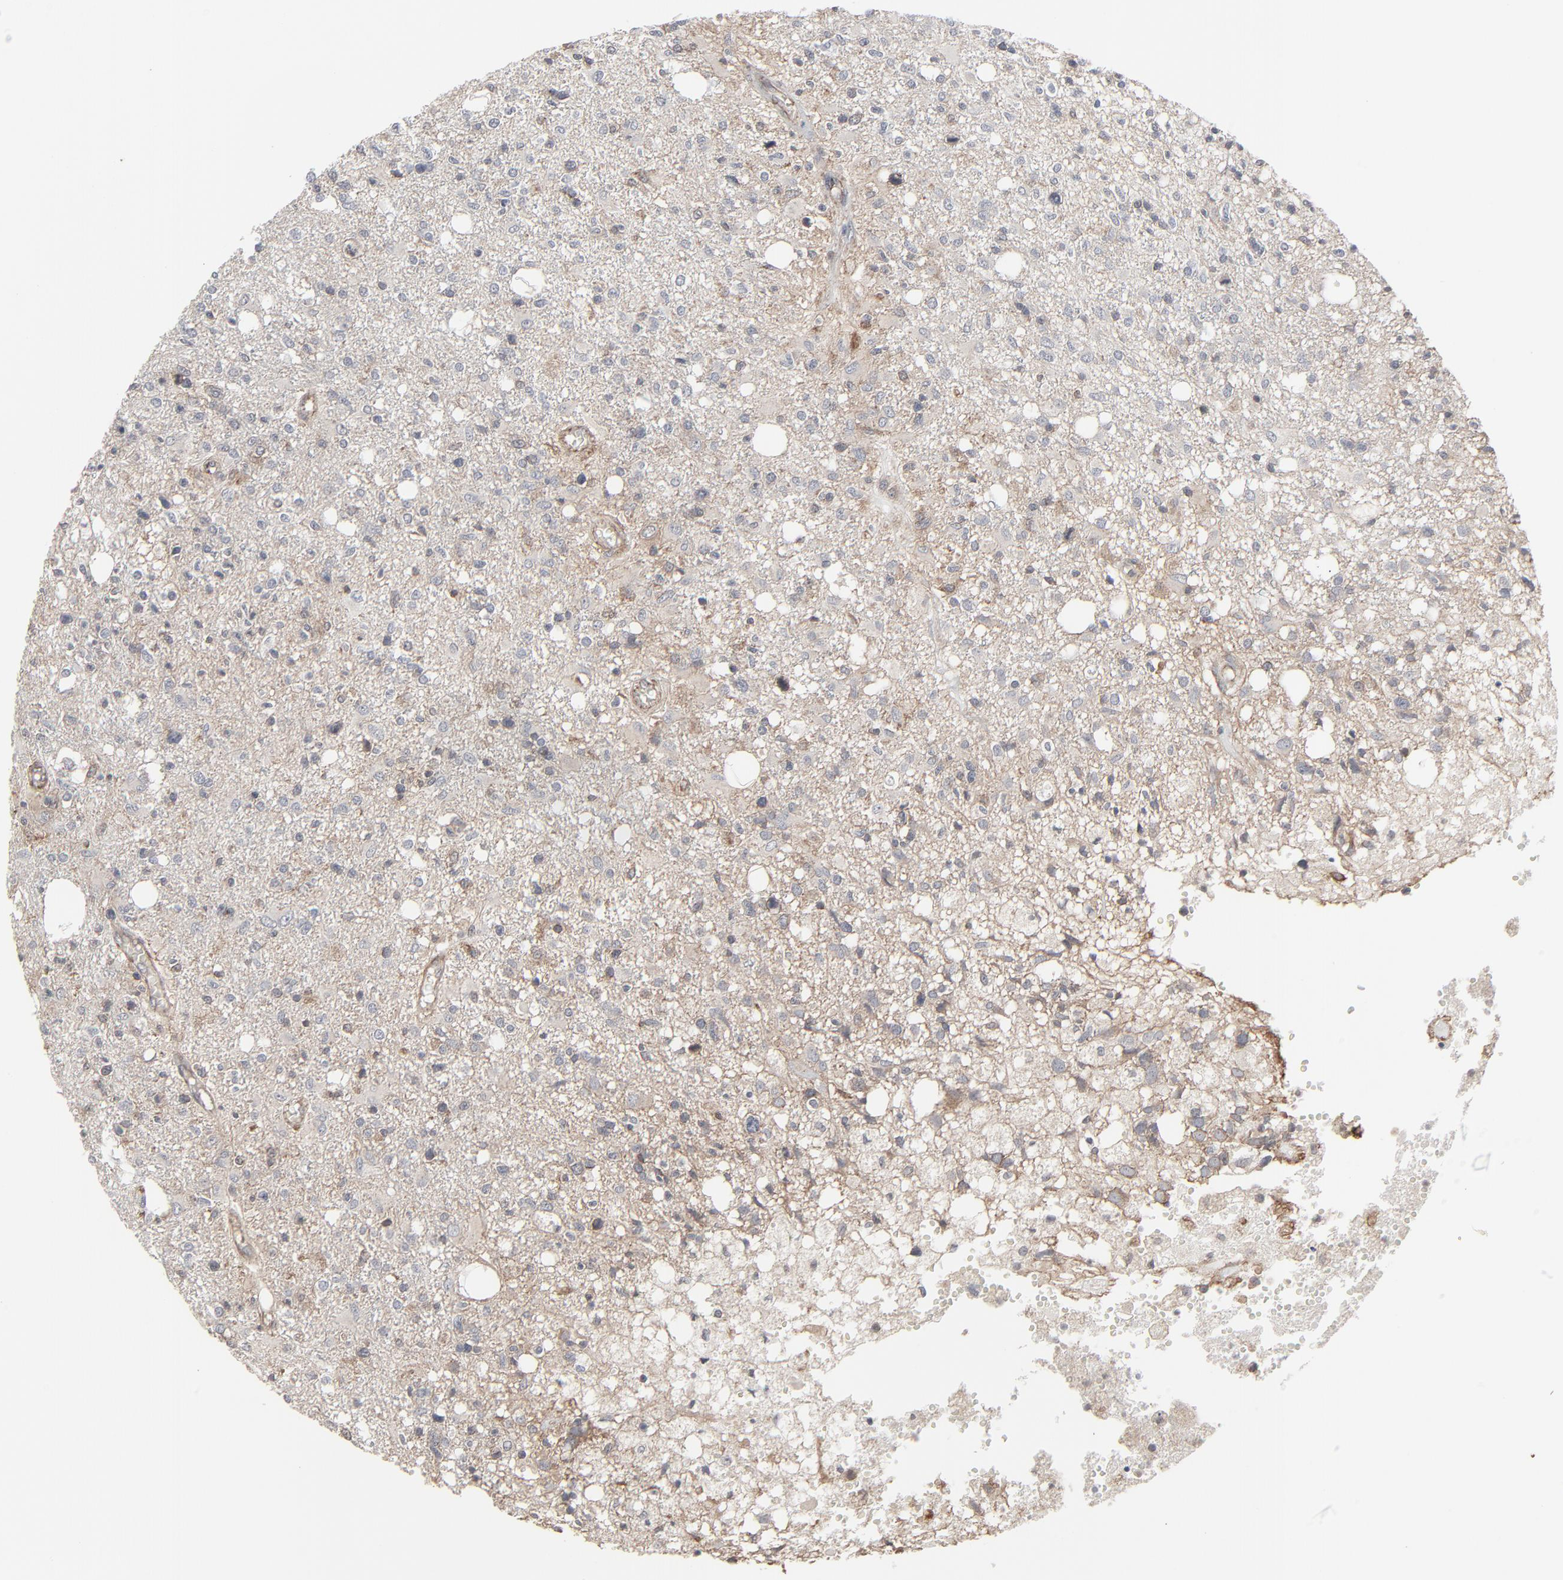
{"staining": {"intensity": "negative", "quantity": "none", "location": "none"}, "tissue": "glioma", "cell_type": "Tumor cells", "image_type": "cancer", "snomed": [{"axis": "morphology", "description": "Glioma, malignant, High grade"}, {"axis": "topography", "description": "Cerebral cortex"}], "caption": "DAB immunohistochemical staining of human glioma demonstrates no significant positivity in tumor cells.", "gene": "CTNND1", "patient": {"sex": "male", "age": 76}}